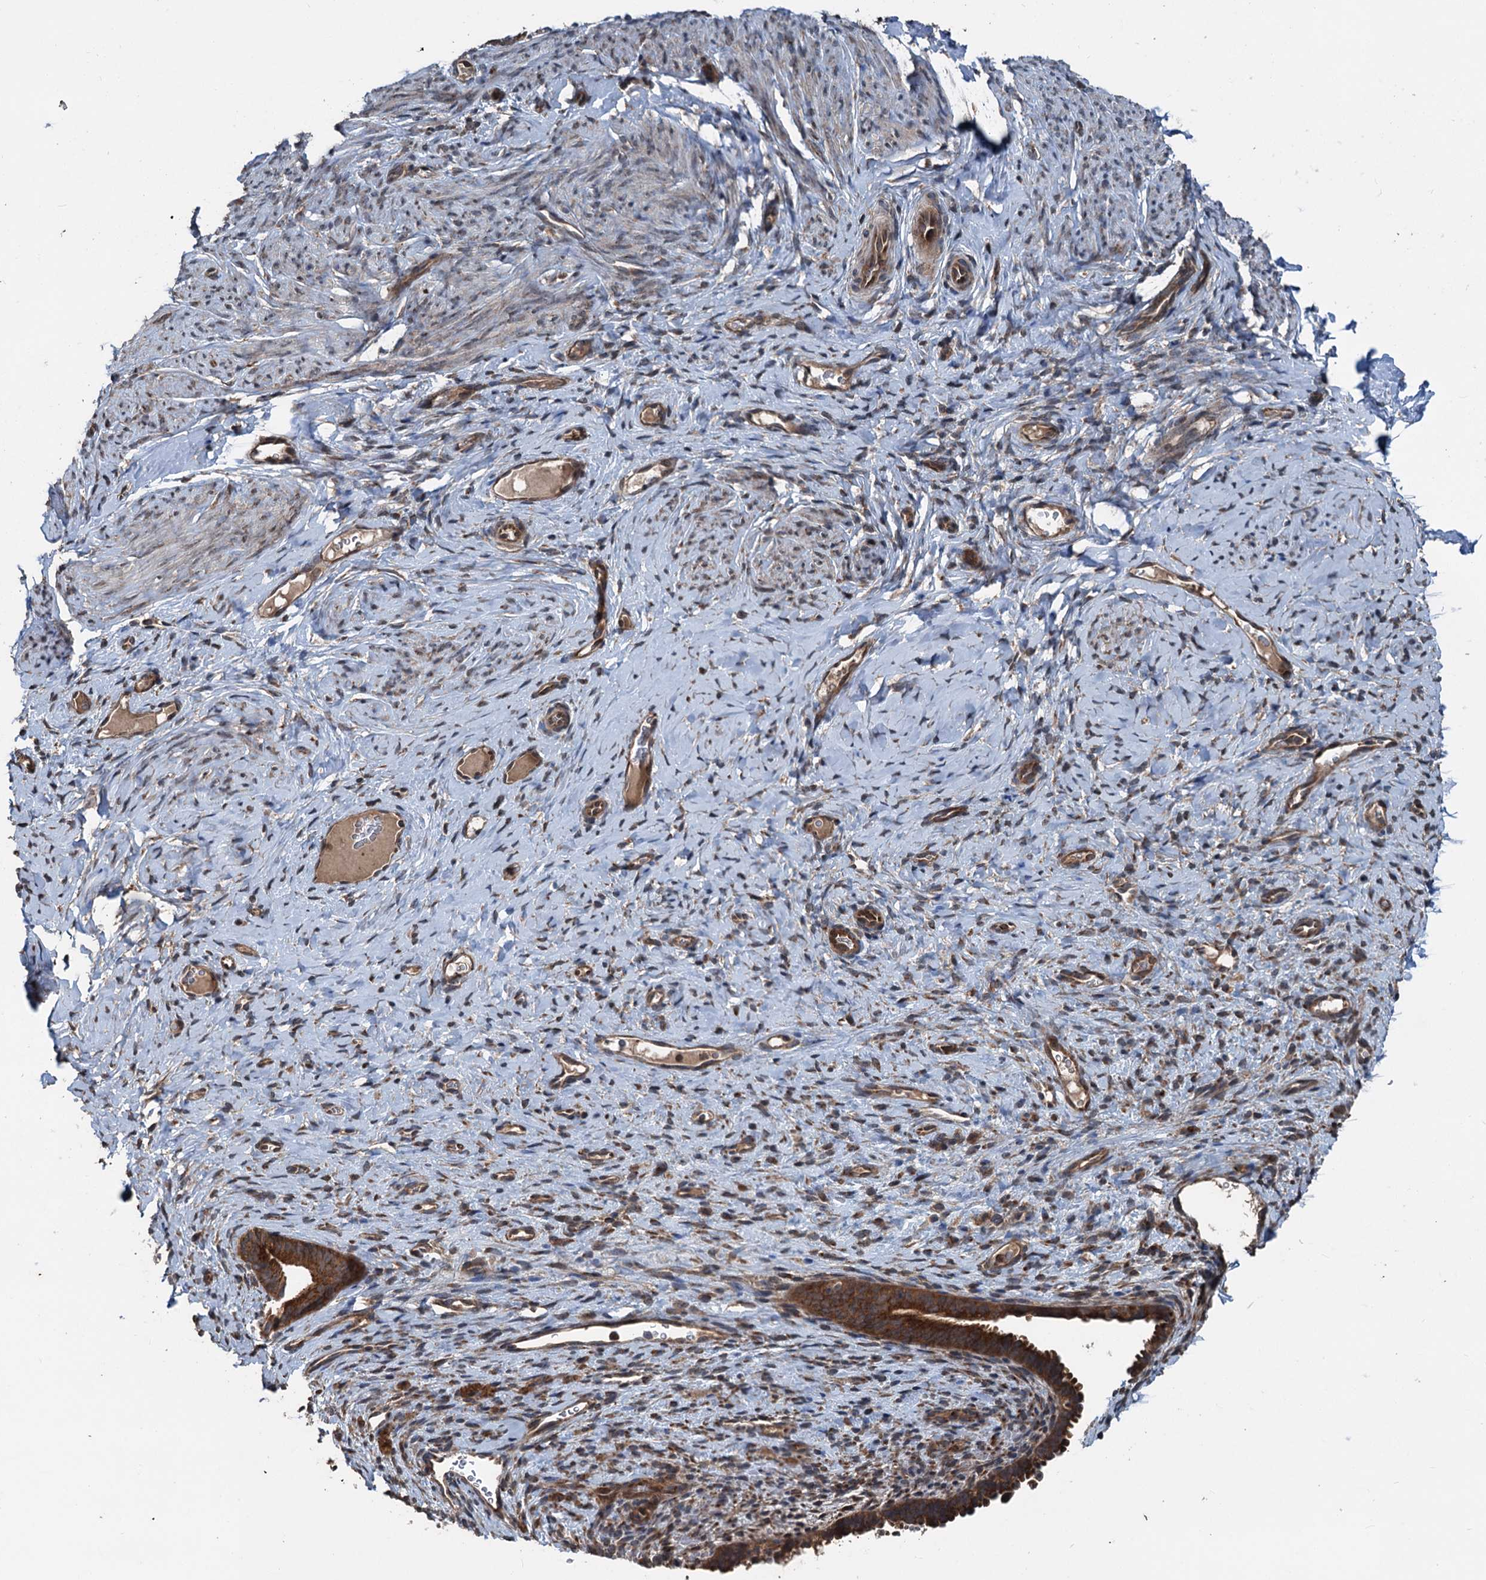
{"staining": {"intensity": "negative", "quantity": "none", "location": "none"}, "tissue": "endometrium", "cell_type": "Cells in endometrial stroma", "image_type": "normal", "snomed": [{"axis": "morphology", "description": "Normal tissue, NOS"}, {"axis": "topography", "description": "Endometrium"}], "caption": "Image shows no protein staining in cells in endometrial stroma of benign endometrium. (DAB IHC visualized using brightfield microscopy, high magnification).", "gene": "N4BP2L2", "patient": {"sex": "female", "age": 65}}